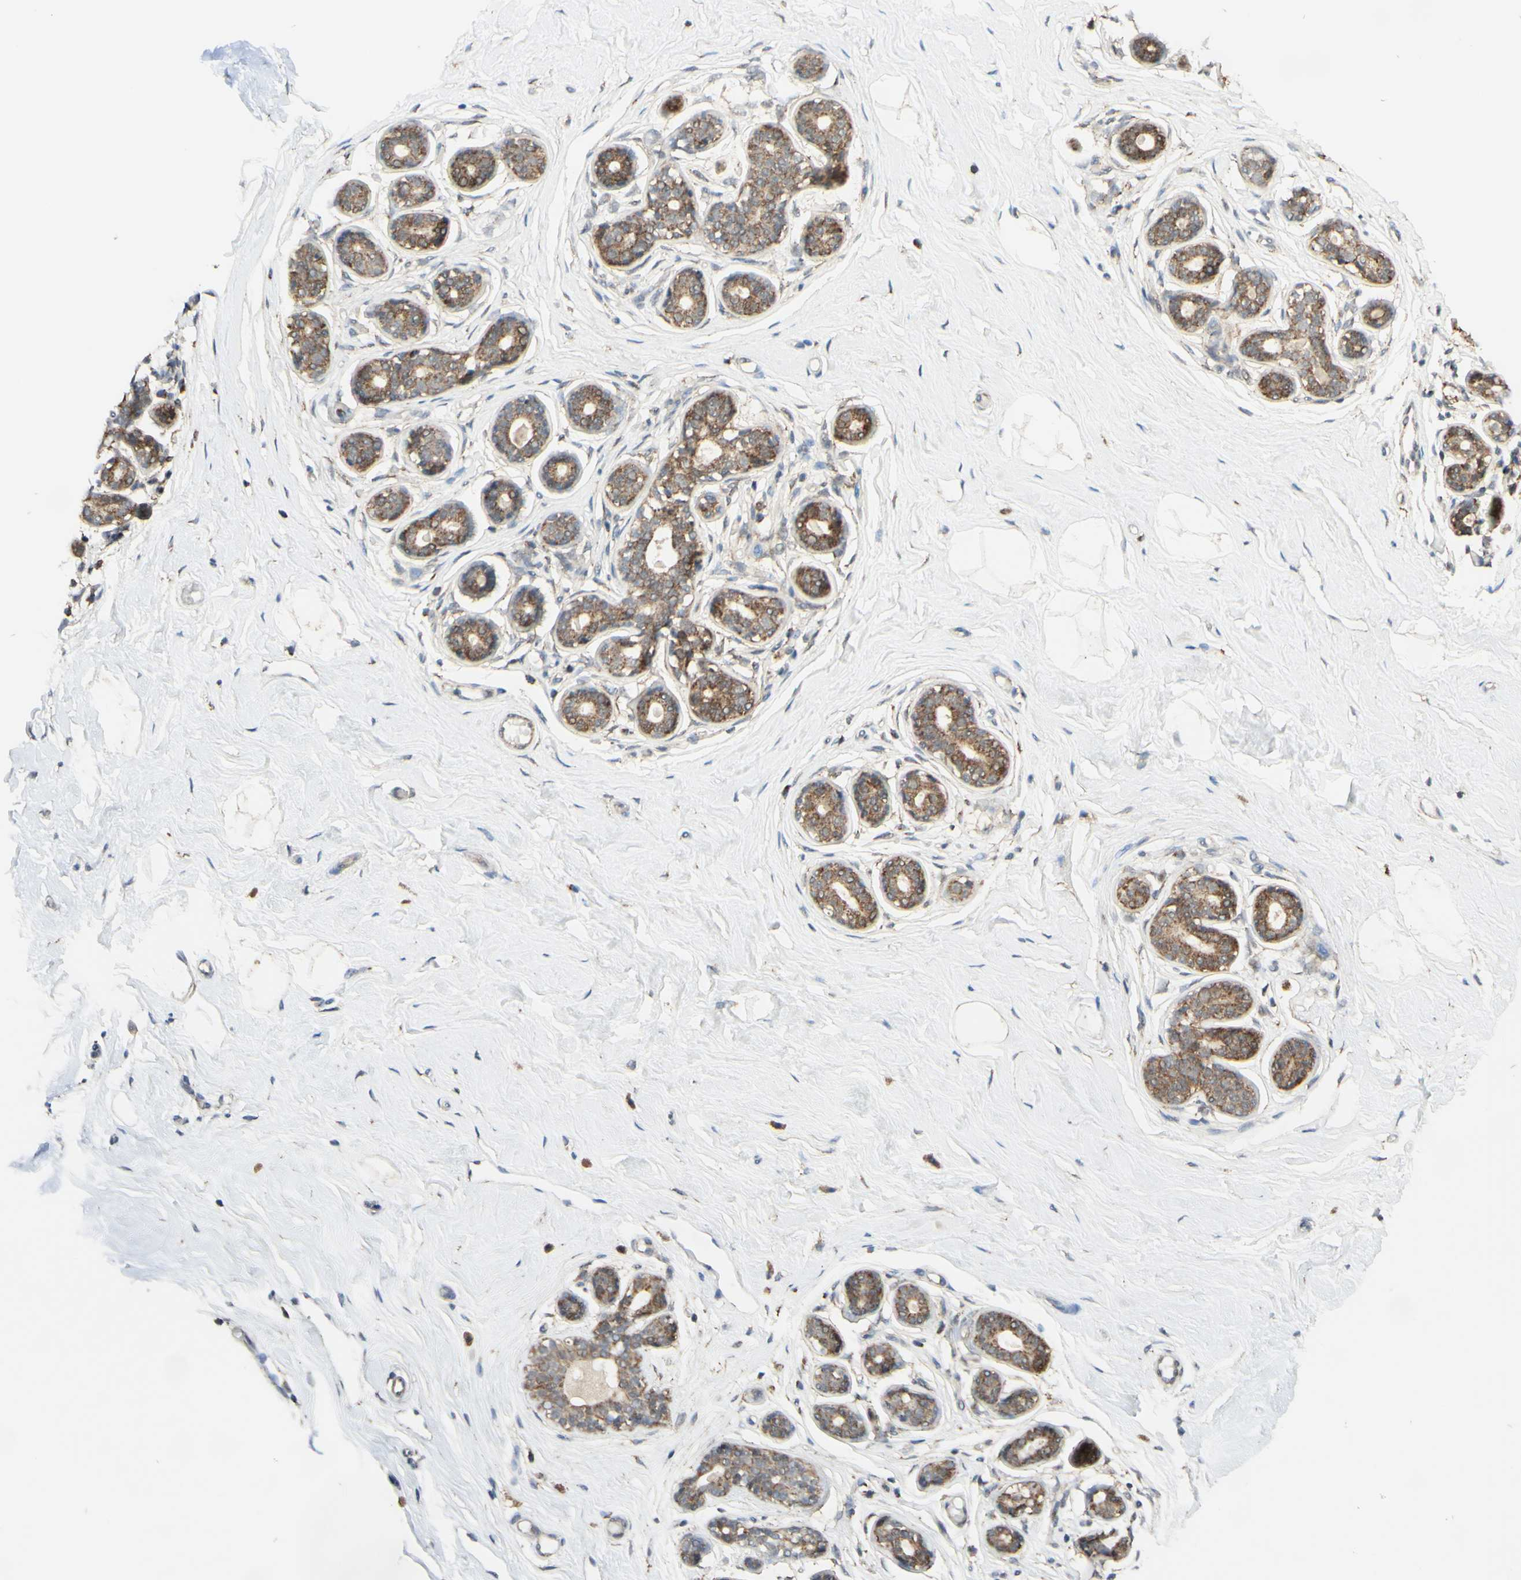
{"staining": {"intensity": "weak", "quantity": ">75%", "location": "cytoplasmic/membranous"}, "tissue": "breast", "cell_type": "Adipocytes", "image_type": "normal", "snomed": [{"axis": "morphology", "description": "Normal tissue, NOS"}, {"axis": "topography", "description": "Breast"}], "caption": "Protein staining exhibits weak cytoplasmic/membranous expression in about >75% of adipocytes in unremarkable breast.", "gene": "DHRS3", "patient": {"sex": "female", "age": 23}}